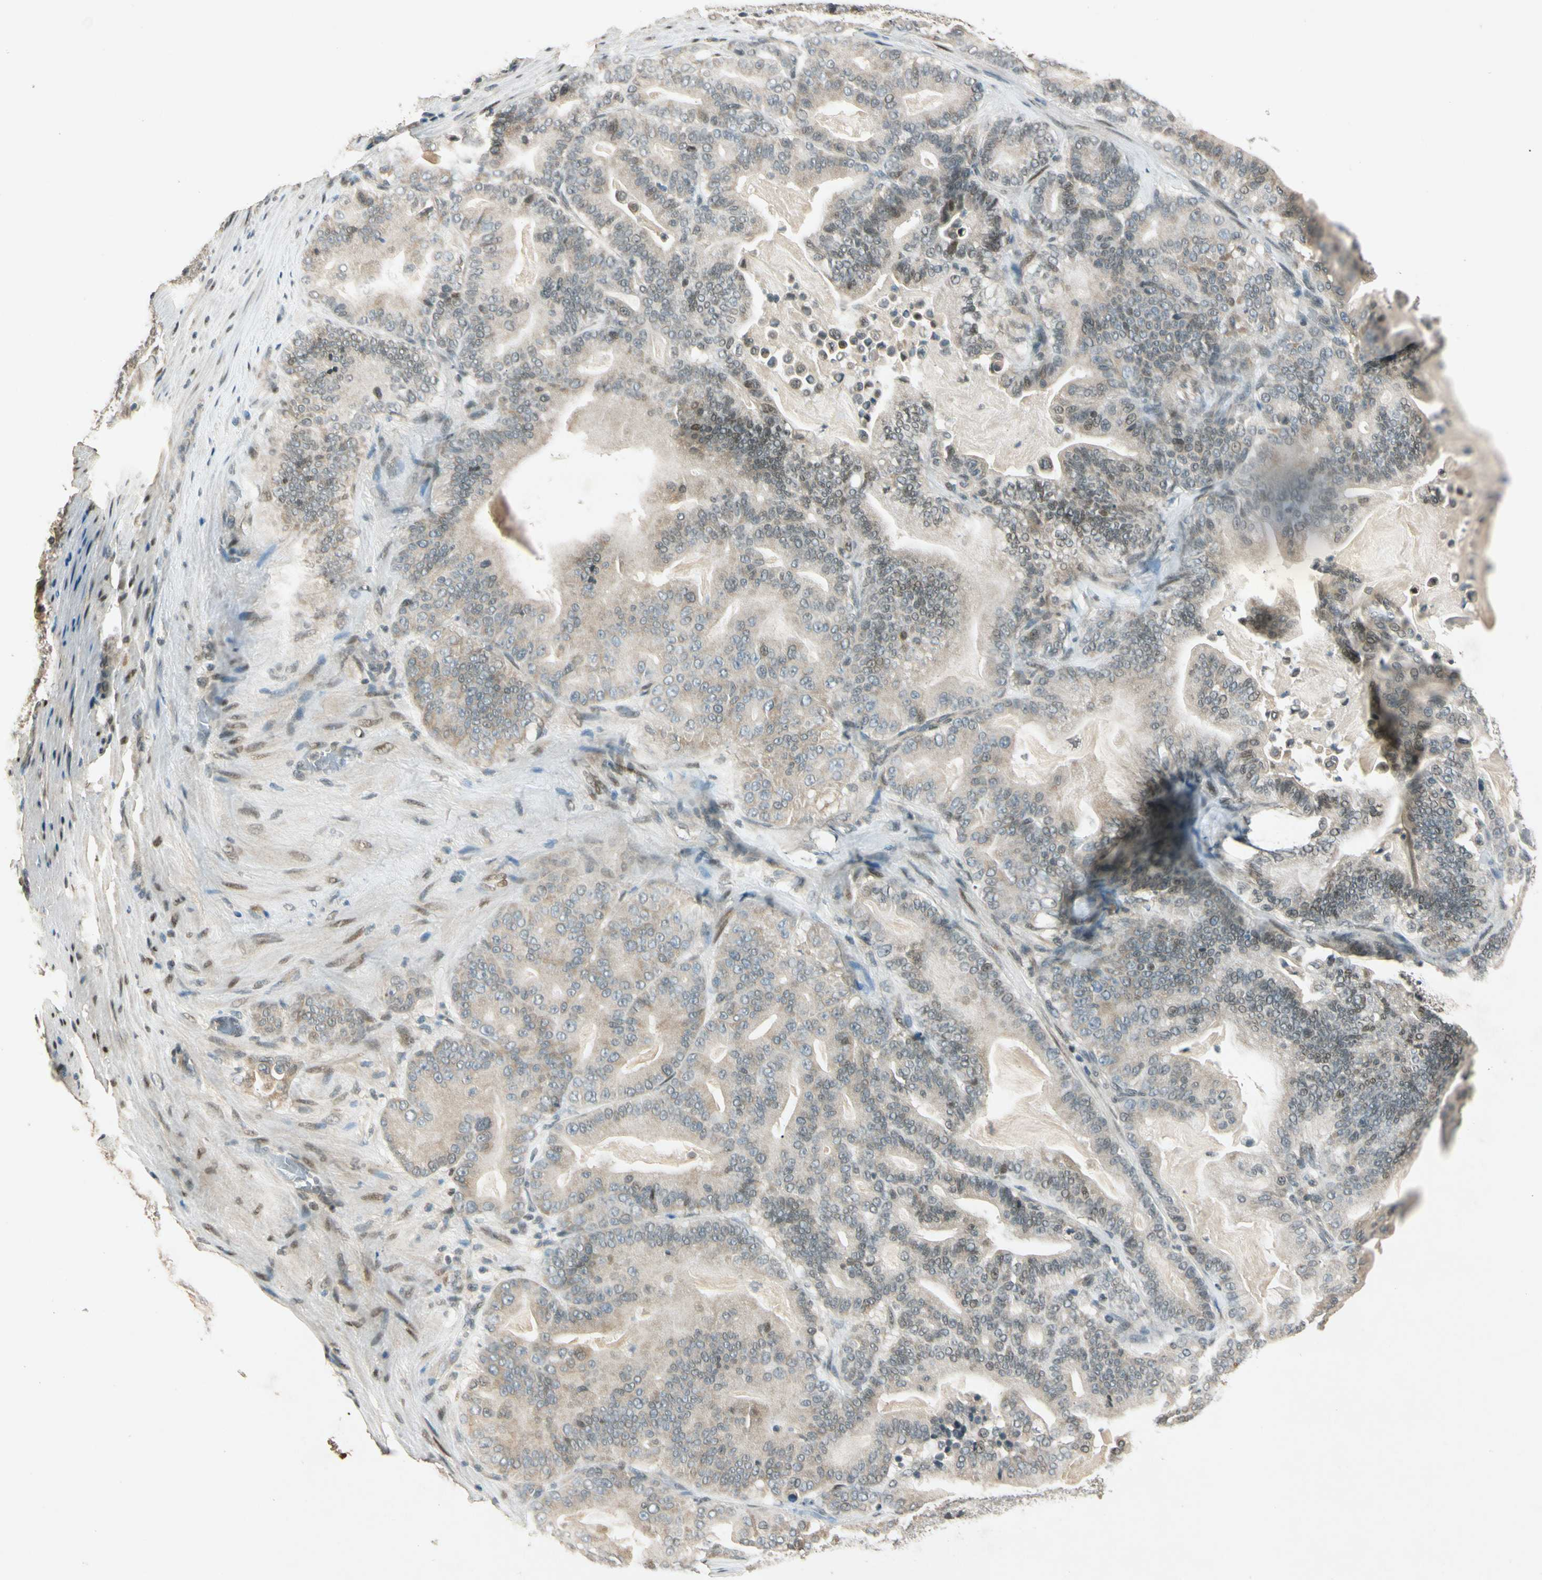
{"staining": {"intensity": "weak", "quantity": "25%-75%", "location": "cytoplasmic/membranous,nuclear"}, "tissue": "pancreatic cancer", "cell_type": "Tumor cells", "image_type": "cancer", "snomed": [{"axis": "morphology", "description": "Adenocarcinoma, NOS"}, {"axis": "topography", "description": "Pancreas"}], "caption": "DAB immunohistochemical staining of human pancreatic cancer shows weak cytoplasmic/membranous and nuclear protein expression in approximately 25%-75% of tumor cells.", "gene": "ZBTB4", "patient": {"sex": "male", "age": 63}}